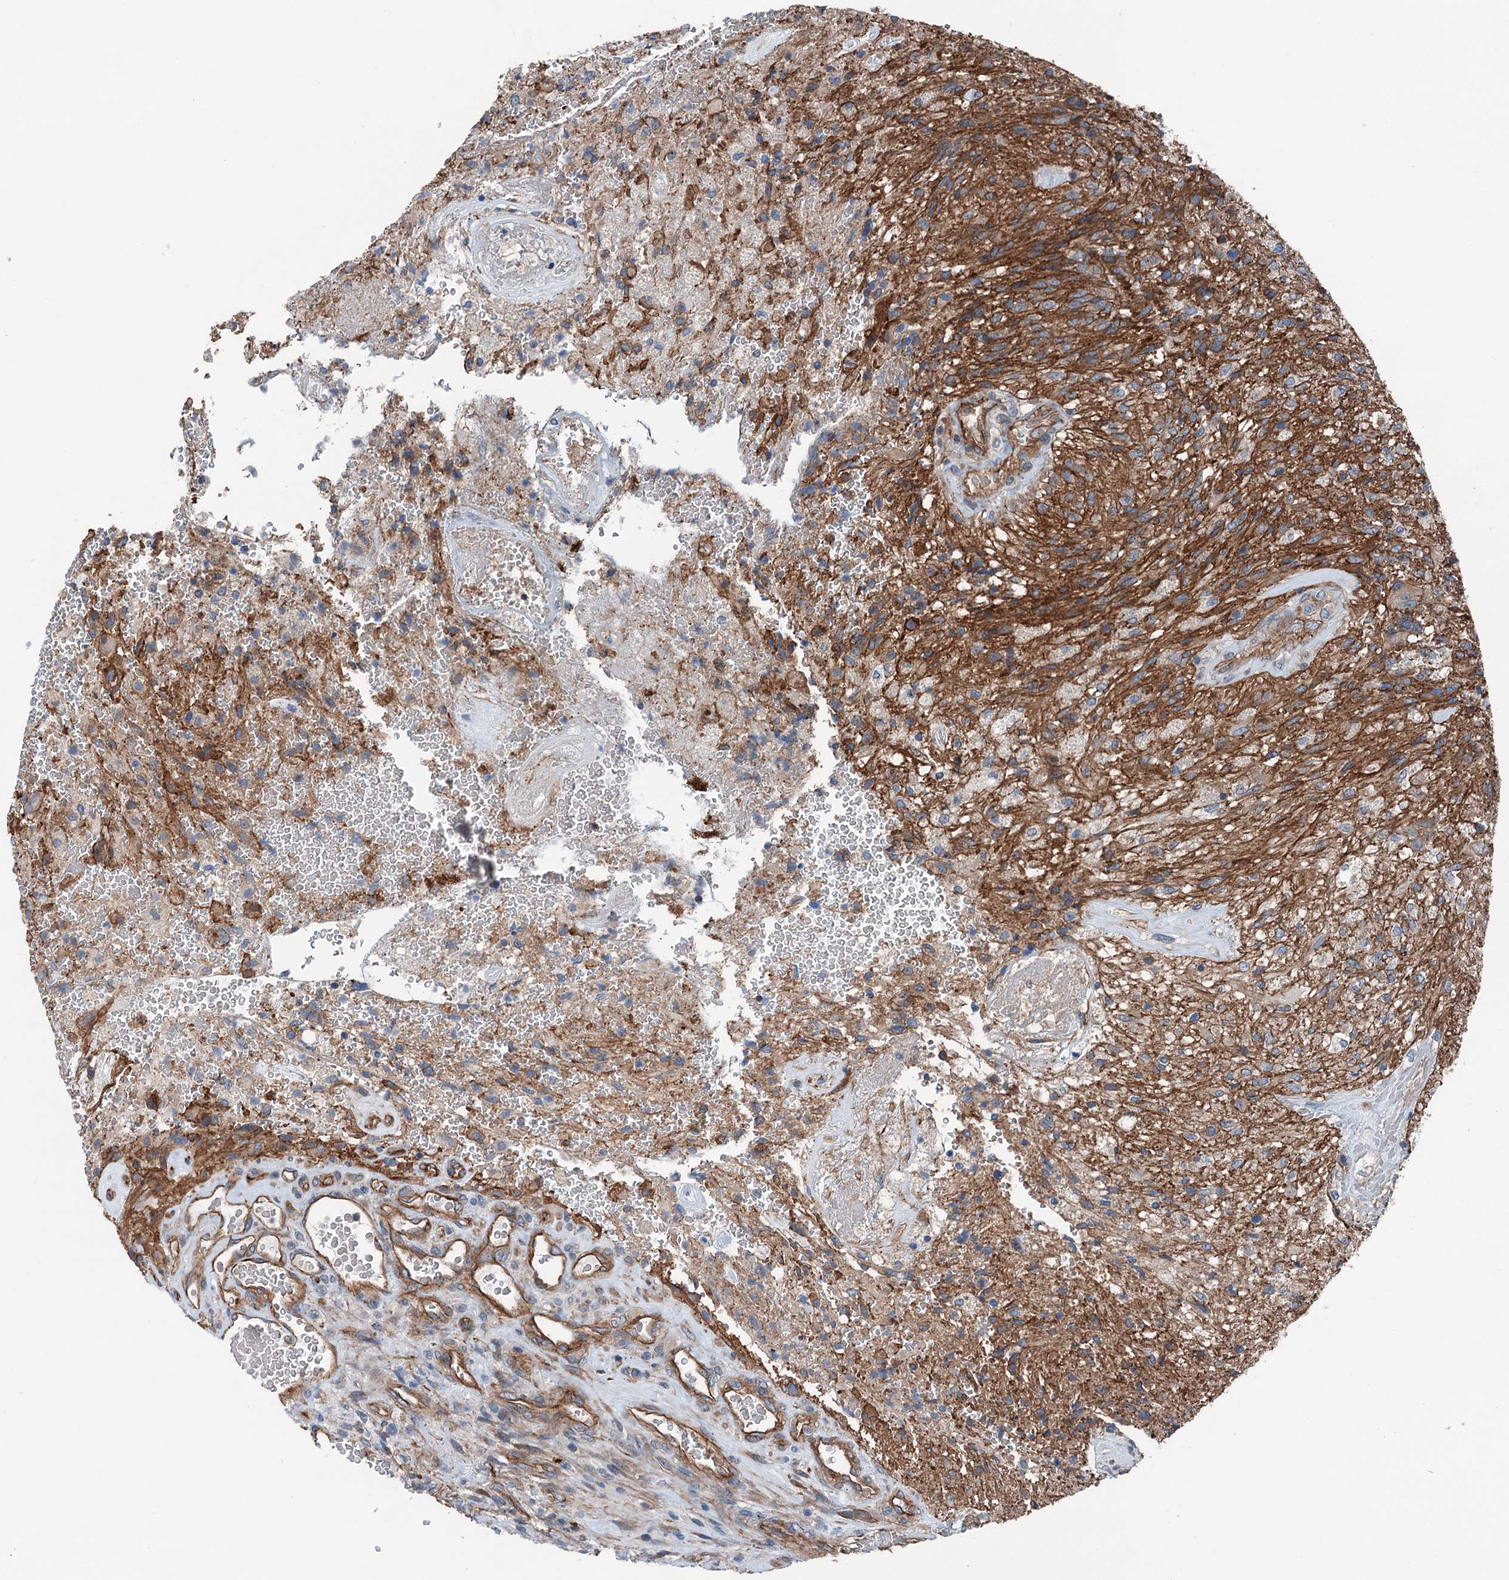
{"staining": {"intensity": "moderate", "quantity": ">75%", "location": "cytoplasmic/membranous"}, "tissue": "glioma", "cell_type": "Tumor cells", "image_type": "cancer", "snomed": [{"axis": "morphology", "description": "Glioma, malignant, High grade"}, {"axis": "topography", "description": "Brain"}], "caption": "Glioma was stained to show a protein in brown. There is medium levels of moderate cytoplasmic/membranous positivity in approximately >75% of tumor cells. (DAB (3,3'-diaminobenzidine) IHC, brown staining for protein, blue staining for nuclei).", "gene": "NMRAL1", "patient": {"sex": "male", "age": 56}}